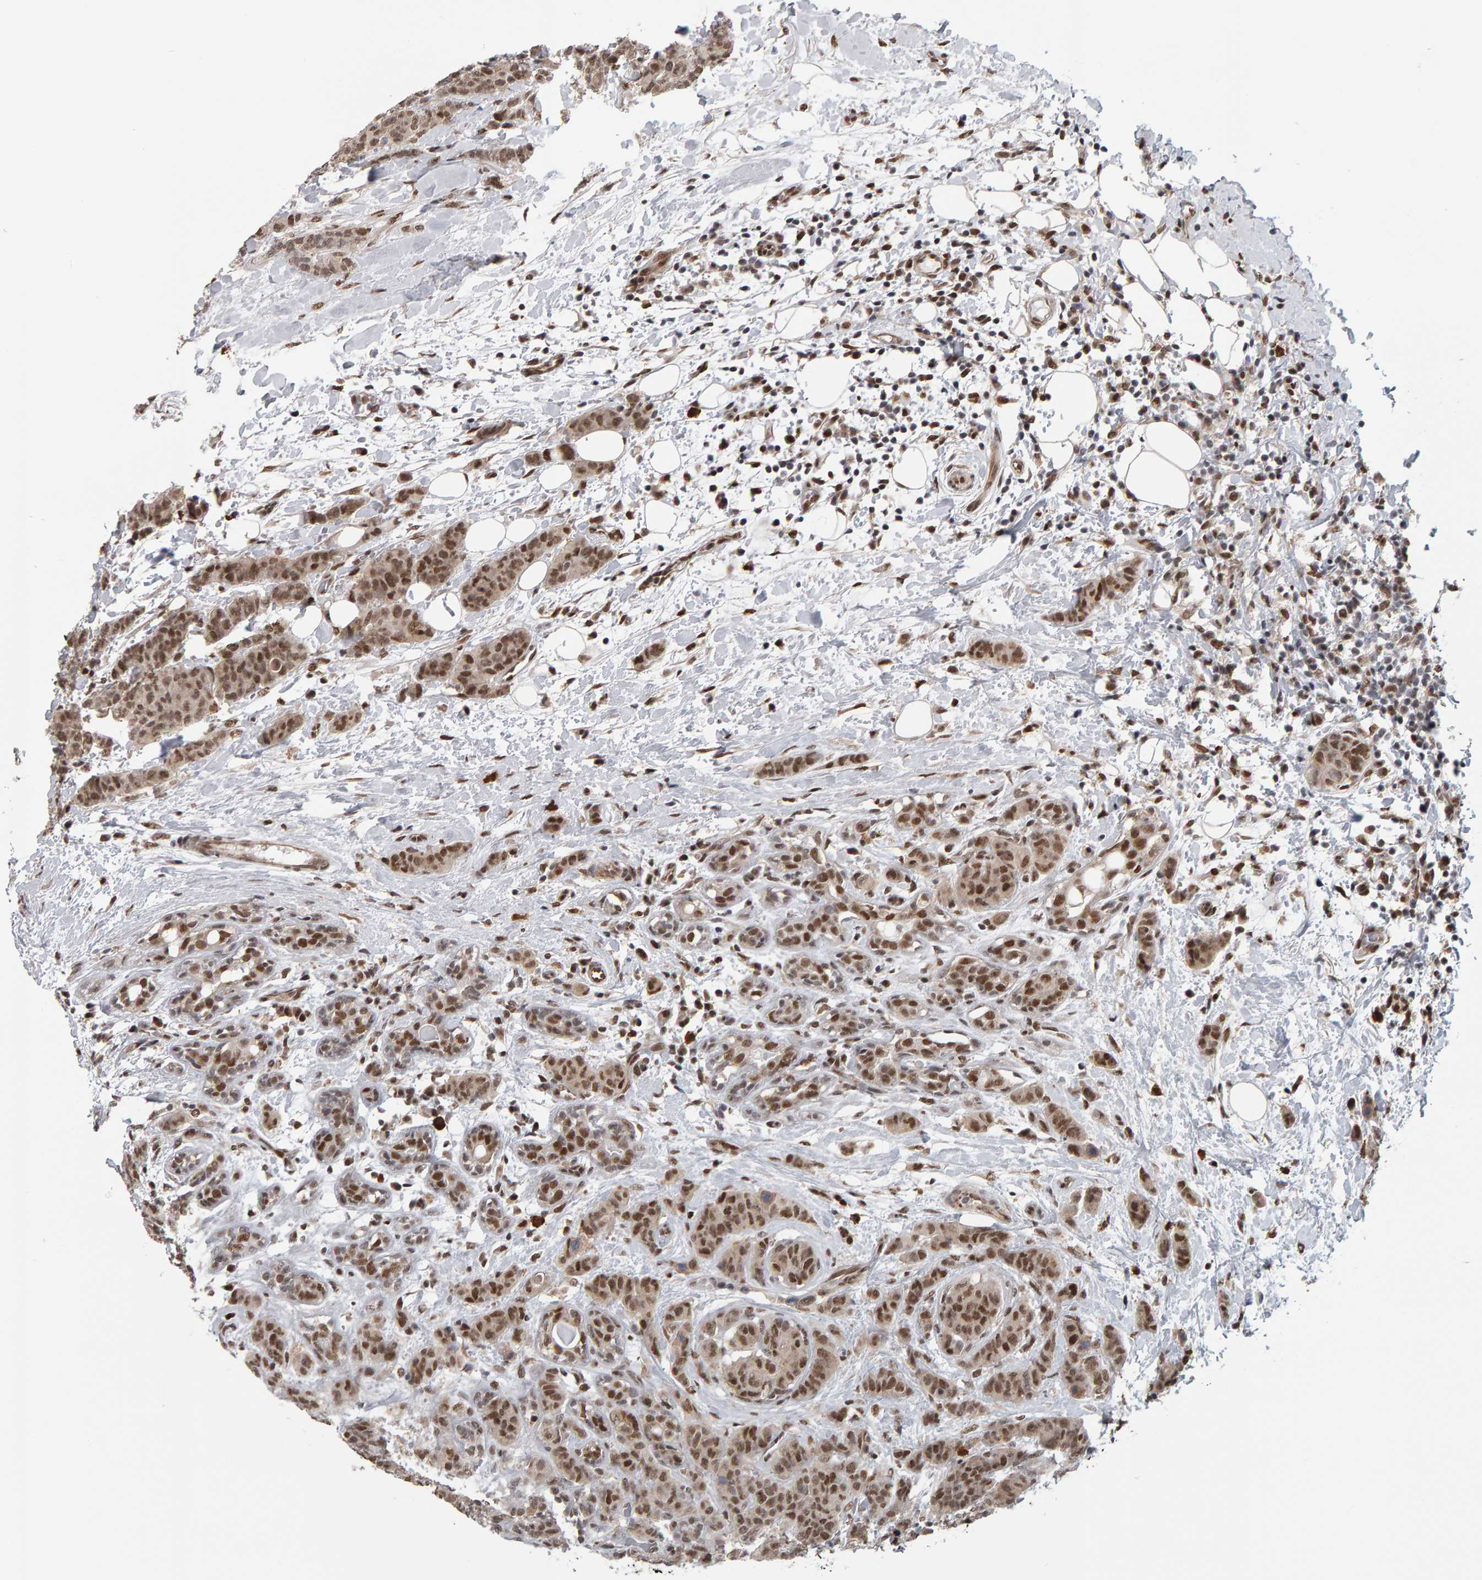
{"staining": {"intensity": "moderate", "quantity": ">75%", "location": "nuclear"}, "tissue": "breast cancer", "cell_type": "Tumor cells", "image_type": "cancer", "snomed": [{"axis": "morphology", "description": "Normal tissue, NOS"}, {"axis": "morphology", "description": "Duct carcinoma"}, {"axis": "topography", "description": "Breast"}], "caption": "Breast cancer (infiltrating ductal carcinoma) tissue shows moderate nuclear positivity in approximately >75% of tumor cells, visualized by immunohistochemistry.", "gene": "ATF7IP", "patient": {"sex": "female", "age": 40}}